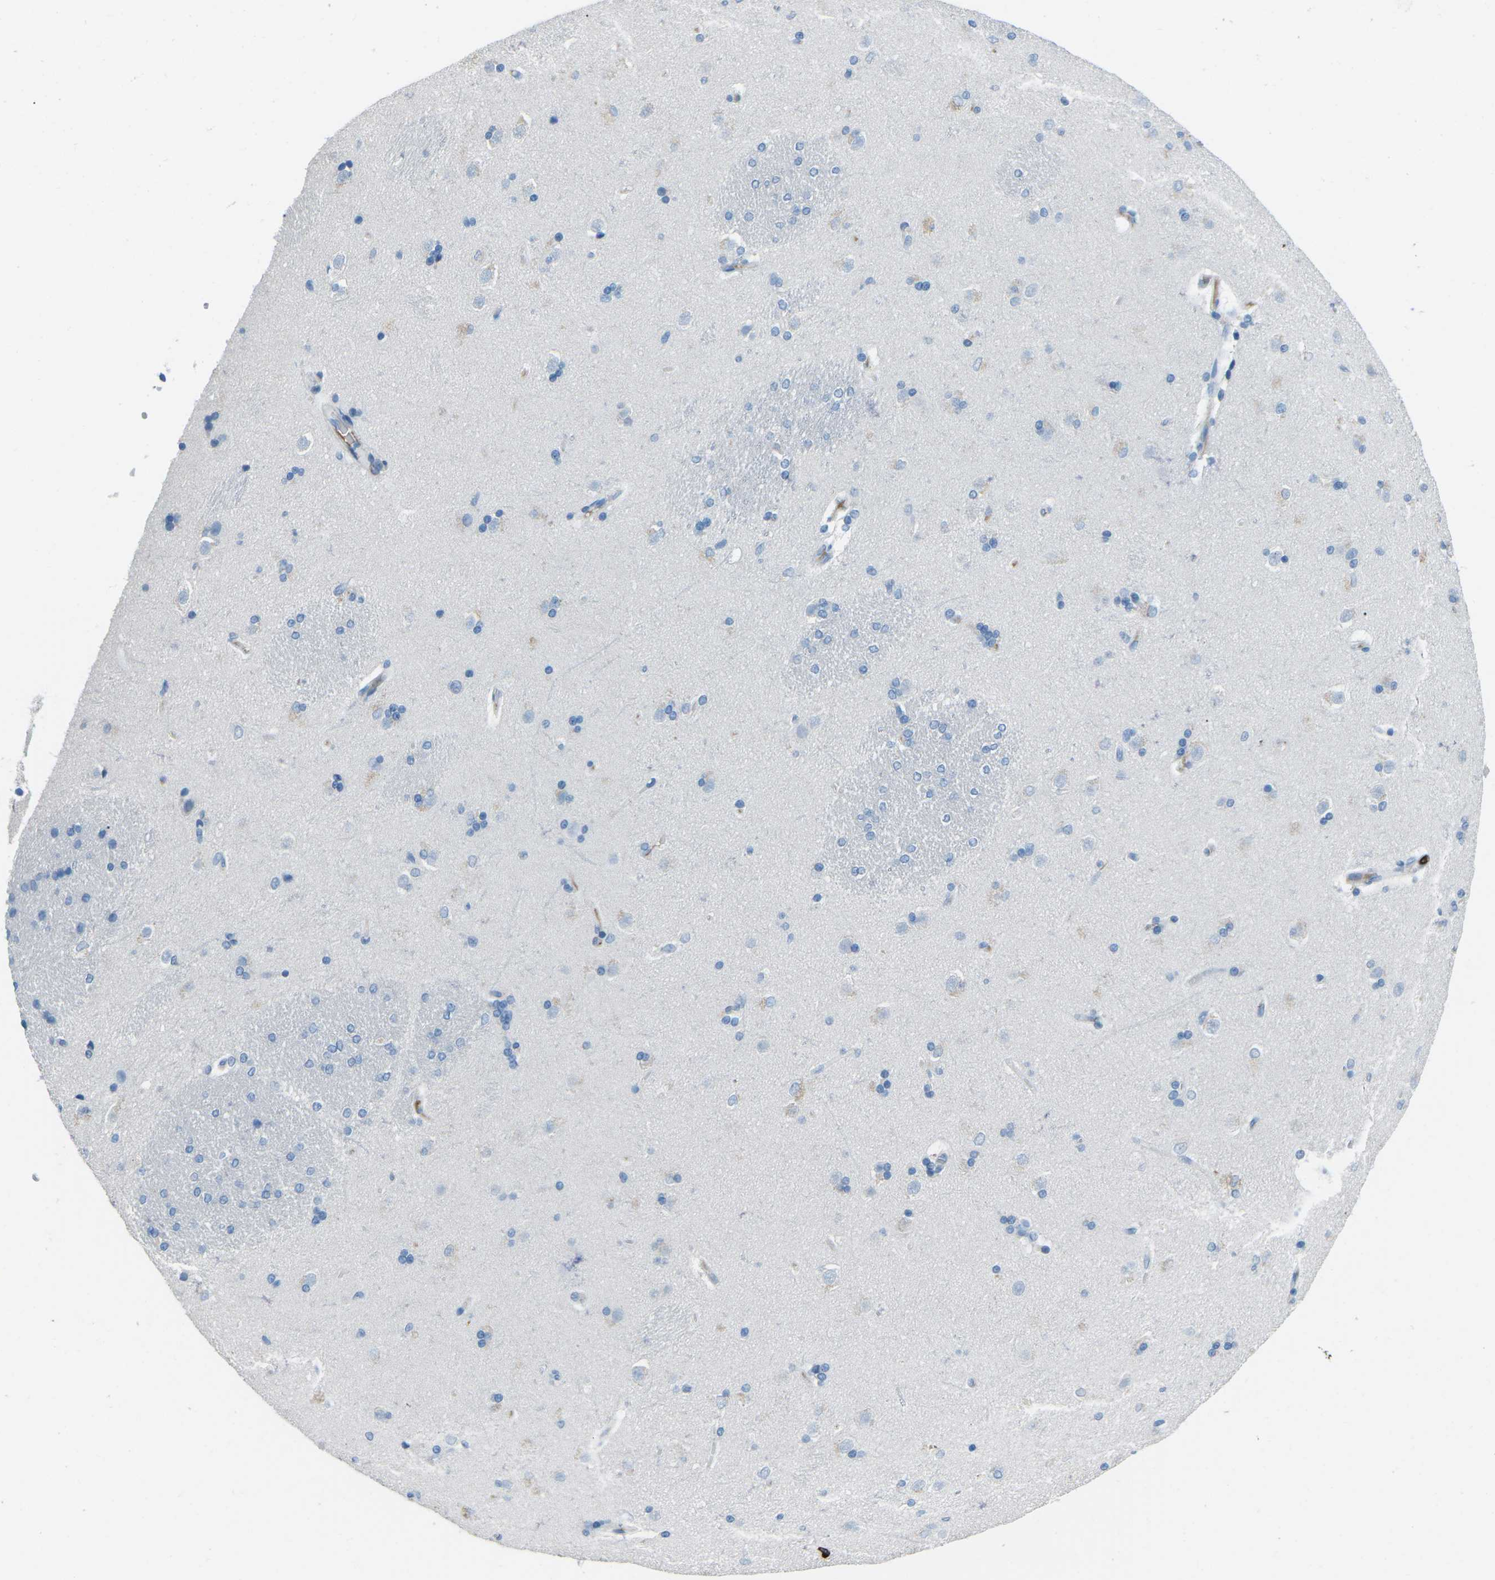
{"staining": {"intensity": "negative", "quantity": "none", "location": "none"}, "tissue": "caudate", "cell_type": "Glial cells", "image_type": "normal", "snomed": [{"axis": "morphology", "description": "Normal tissue, NOS"}, {"axis": "topography", "description": "Lateral ventricle wall"}], "caption": "Immunohistochemistry (IHC) histopathology image of normal caudate stained for a protein (brown), which exhibits no staining in glial cells. (DAB IHC visualized using brightfield microscopy, high magnification).", "gene": "FCN1", "patient": {"sex": "female", "age": 19}}